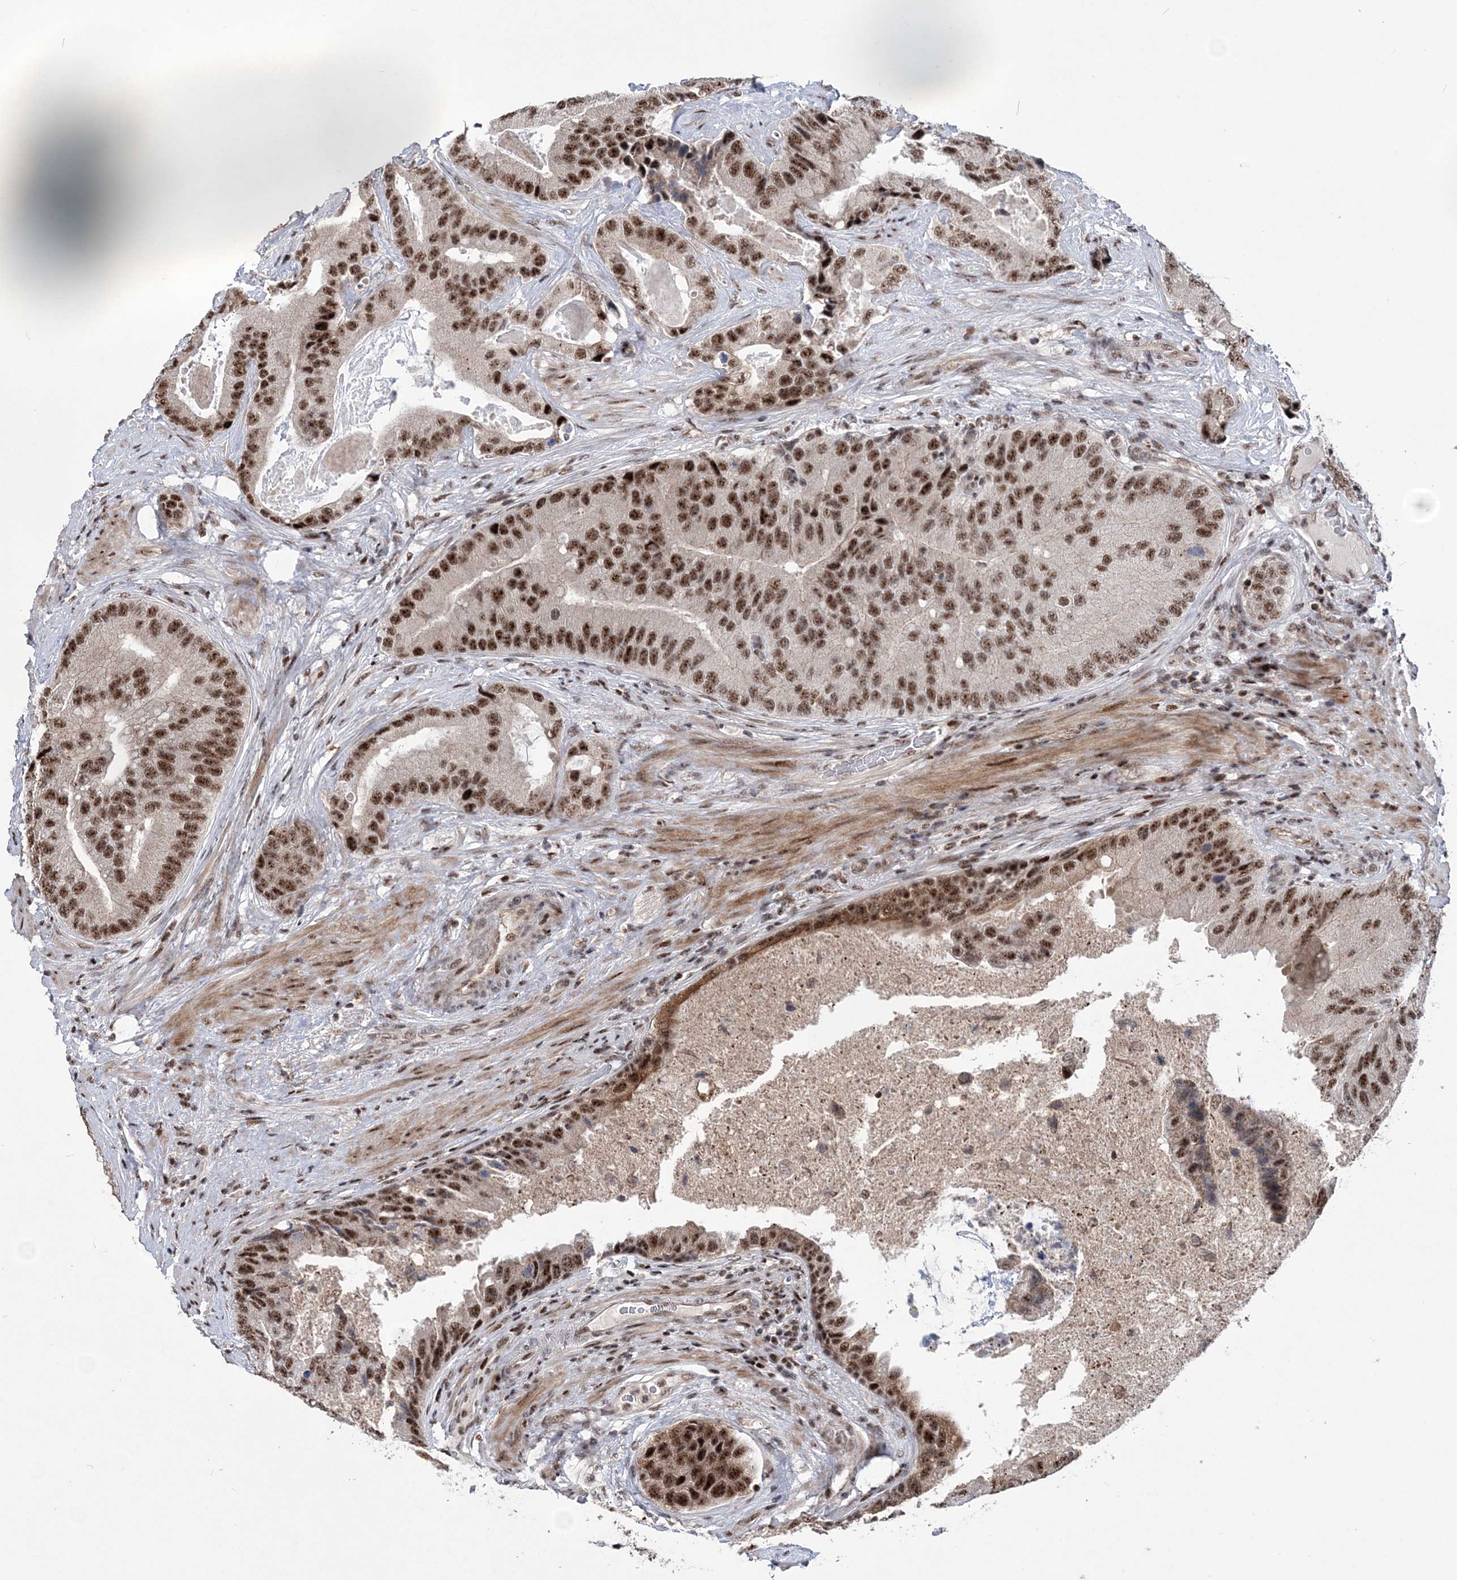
{"staining": {"intensity": "strong", "quantity": ">75%", "location": "nuclear"}, "tissue": "prostate cancer", "cell_type": "Tumor cells", "image_type": "cancer", "snomed": [{"axis": "morphology", "description": "Adenocarcinoma, High grade"}, {"axis": "topography", "description": "Prostate"}], "caption": "Brown immunohistochemical staining in prostate cancer (adenocarcinoma (high-grade)) displays strong nuclear staining in approximately >75% of tumor cells.", "gene": "TATDN2", "patient": {"sex": "male", "age": 70}}